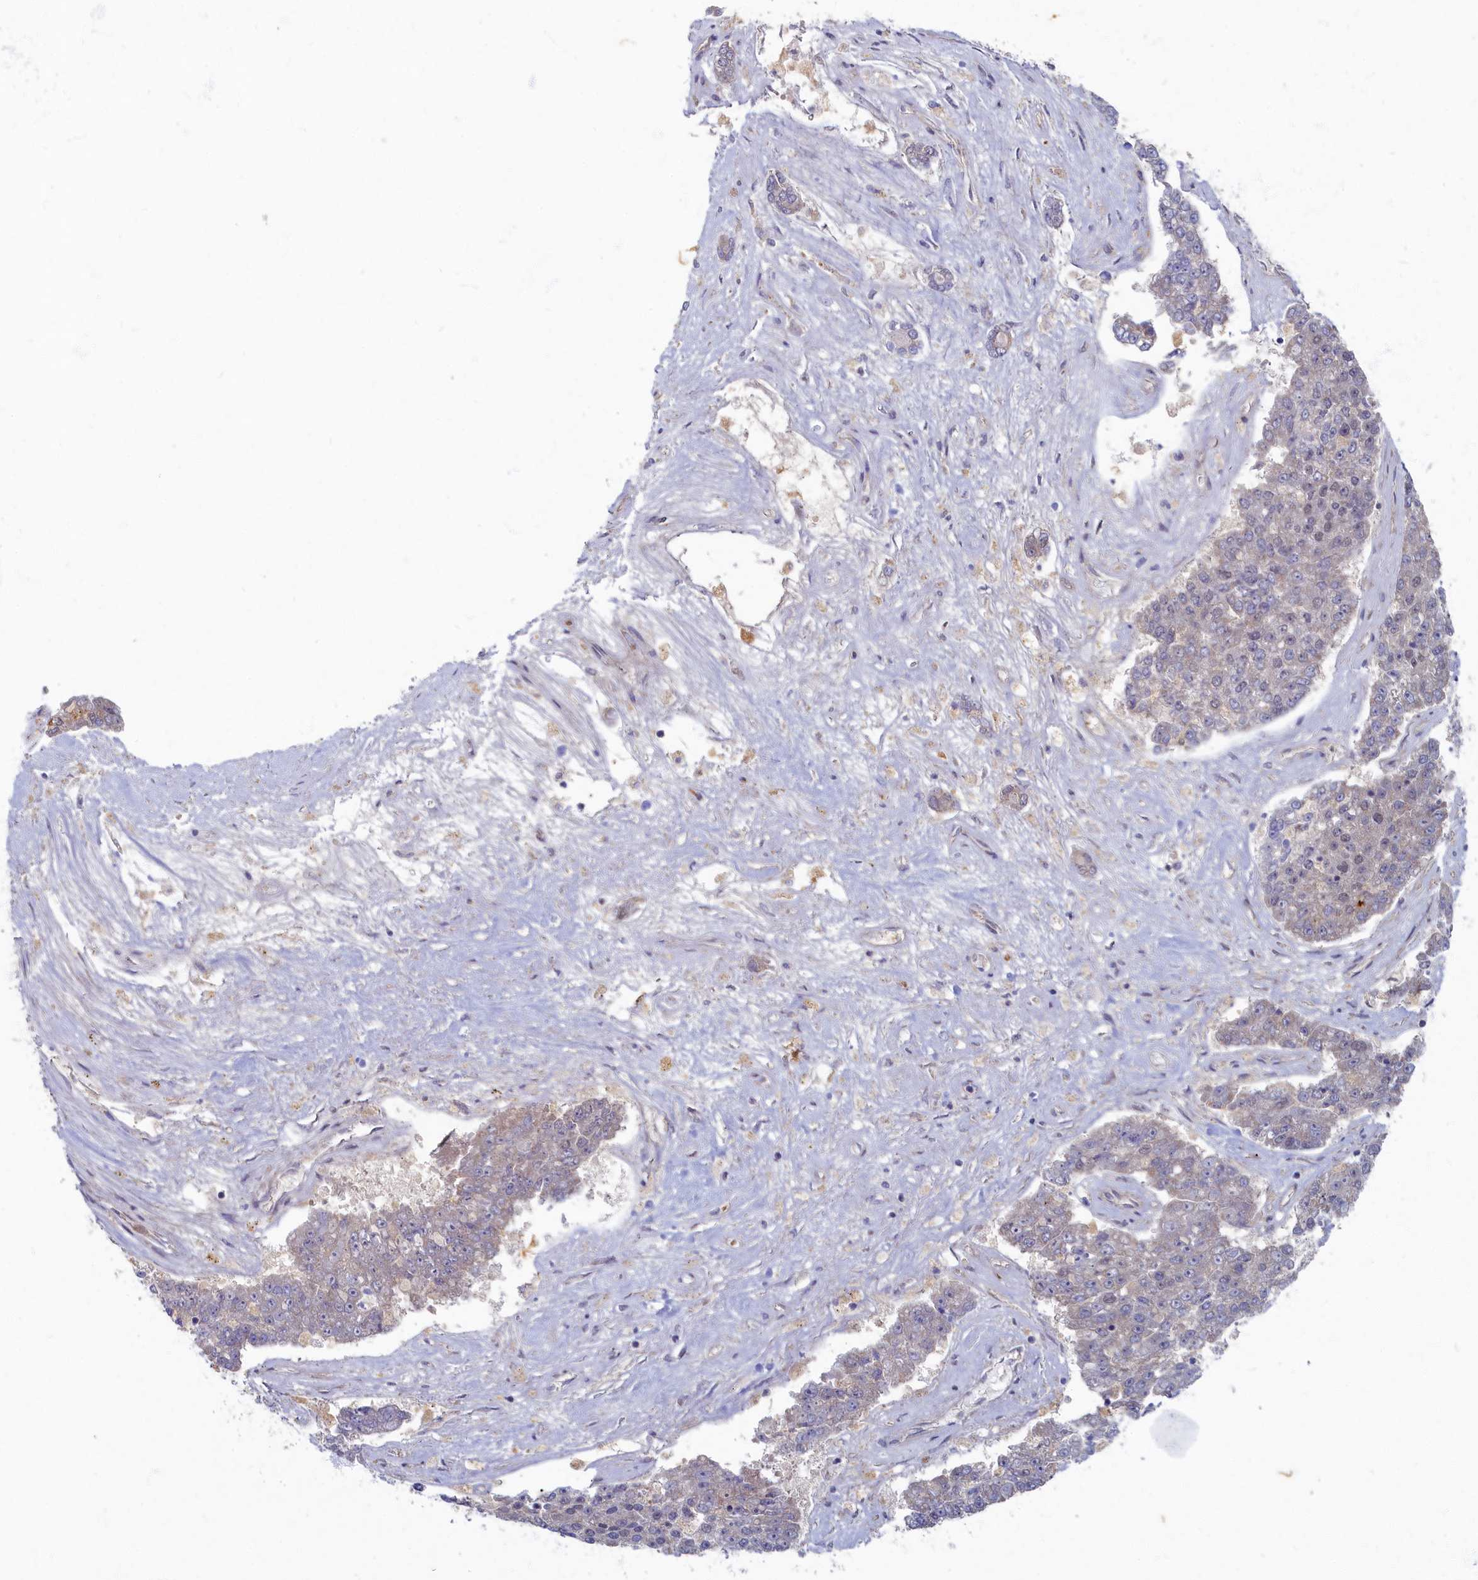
{"staining": {"intensity": "negative", "quantity": "none", "location": "none"}, "tissue": "pancreatic cancer", "cell_type": "Tumor cells", "image_type": "cancer", "snomed": [{"axis": "morphology", "description": "Adenocarcinoma, NOS"}, {"axis": "topography", "description": "Pancreas"}], "caption": "A high-resolution photomicrograph shows immunohistochemistry staining of pancreatic adenocarcinoma, which demonstrates no significant expression in tumor cells. The staining is performed using DAB brown chromogen with nuclei counter-stained in using hematoxylin.", "gene": "WDR59", "patient": {"sex": "male", "age": 50}}